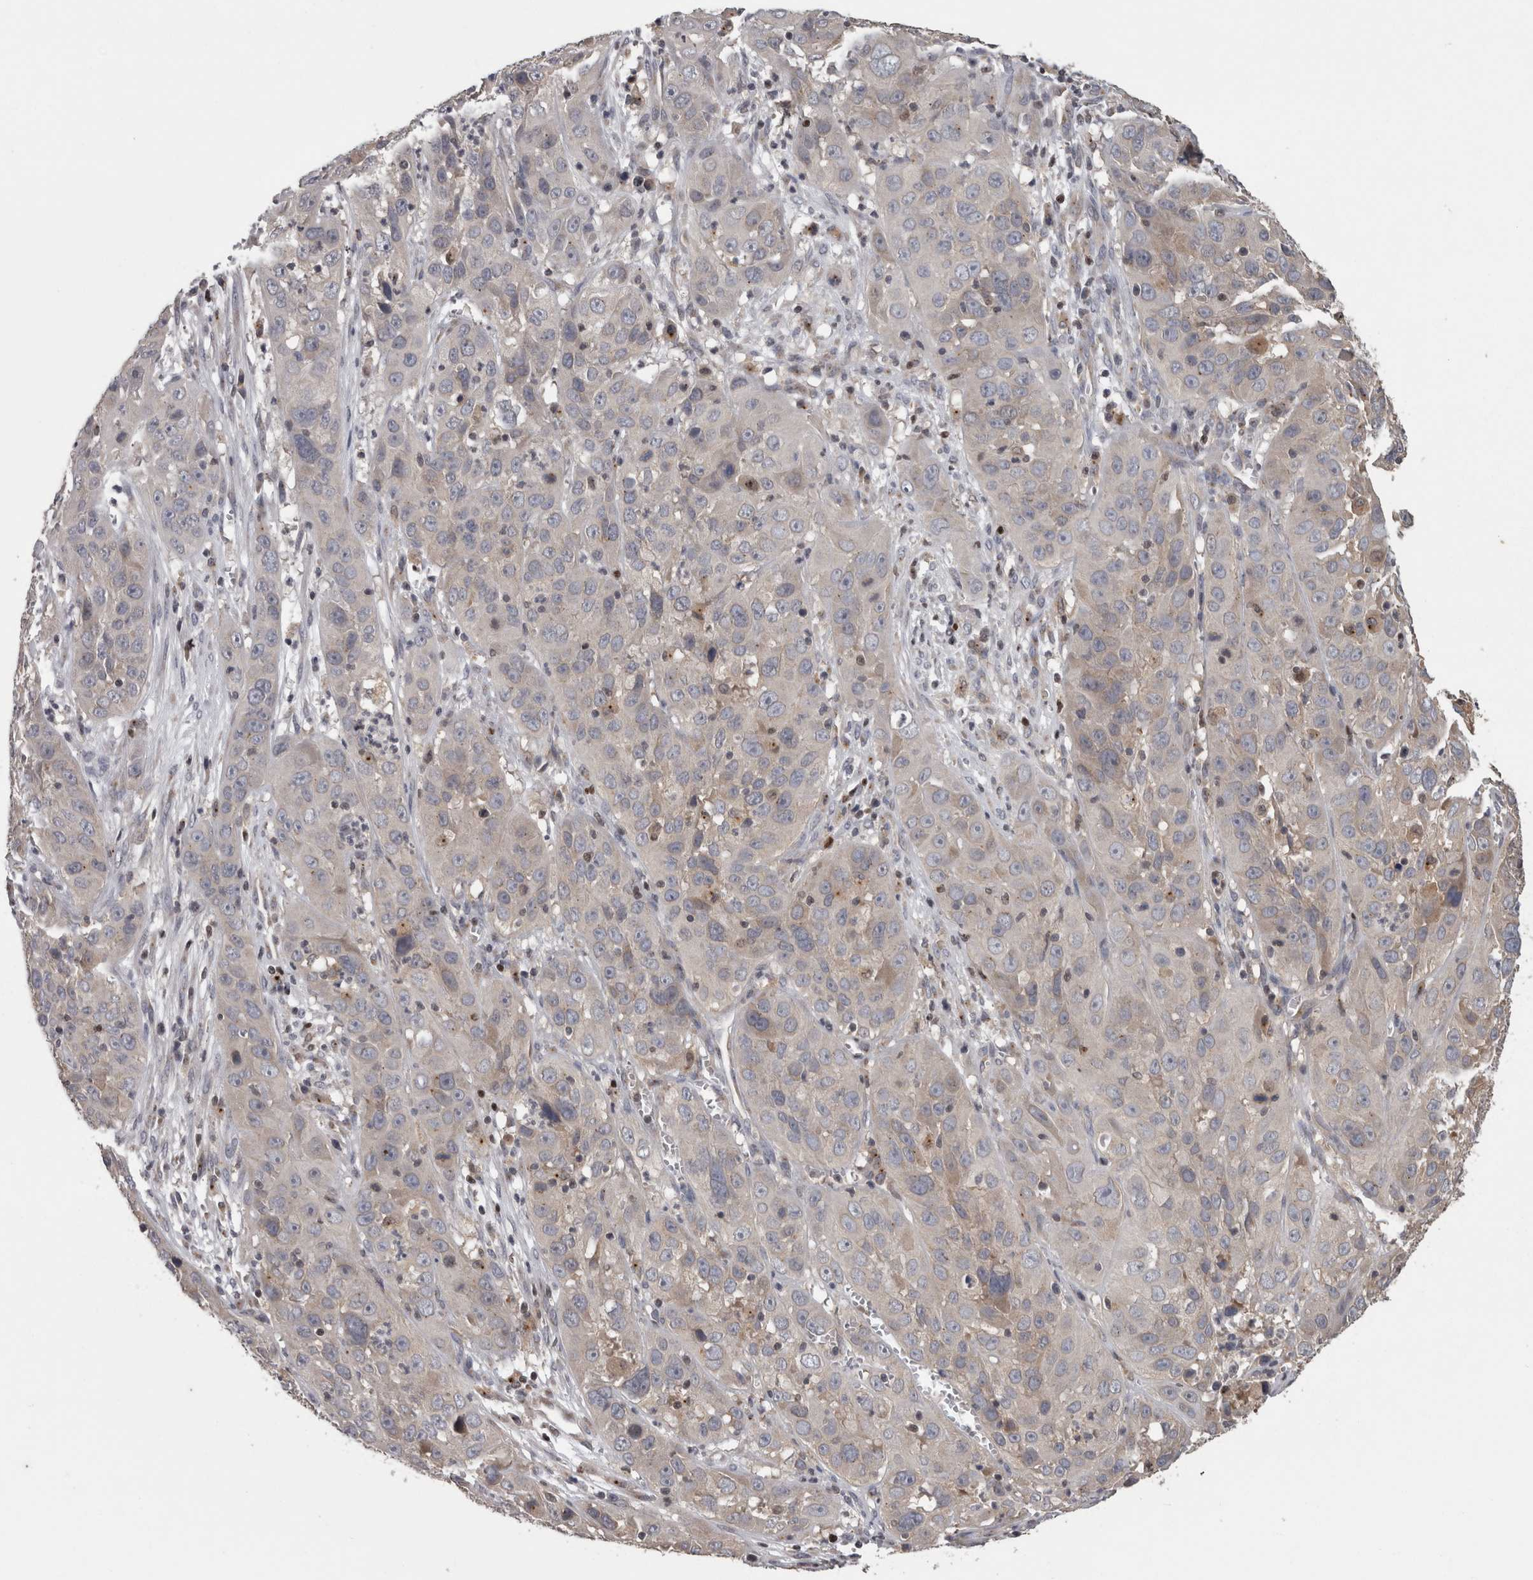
{"staining": {"intensity": "negative", "quantity": "none", "location": "none"}, "tissue": "cervical cancer", "cell_type": "Tumor cells", "image_type": "cancer", "snomed": [{"axis": "morphology", "description": "Squamous cell carcinoma, NOS"}, {"axis": "topography", "description": "Cervix"}], "caption": "This image is of cervical squamous cell carcinoma stained with immunohistochemistry to label a protein in brown with the nuclei are counter-stained blue. There is no positivity in tumor cells.", "gene": "PCM1", "patient": {"sex": "female", "age": 32}}